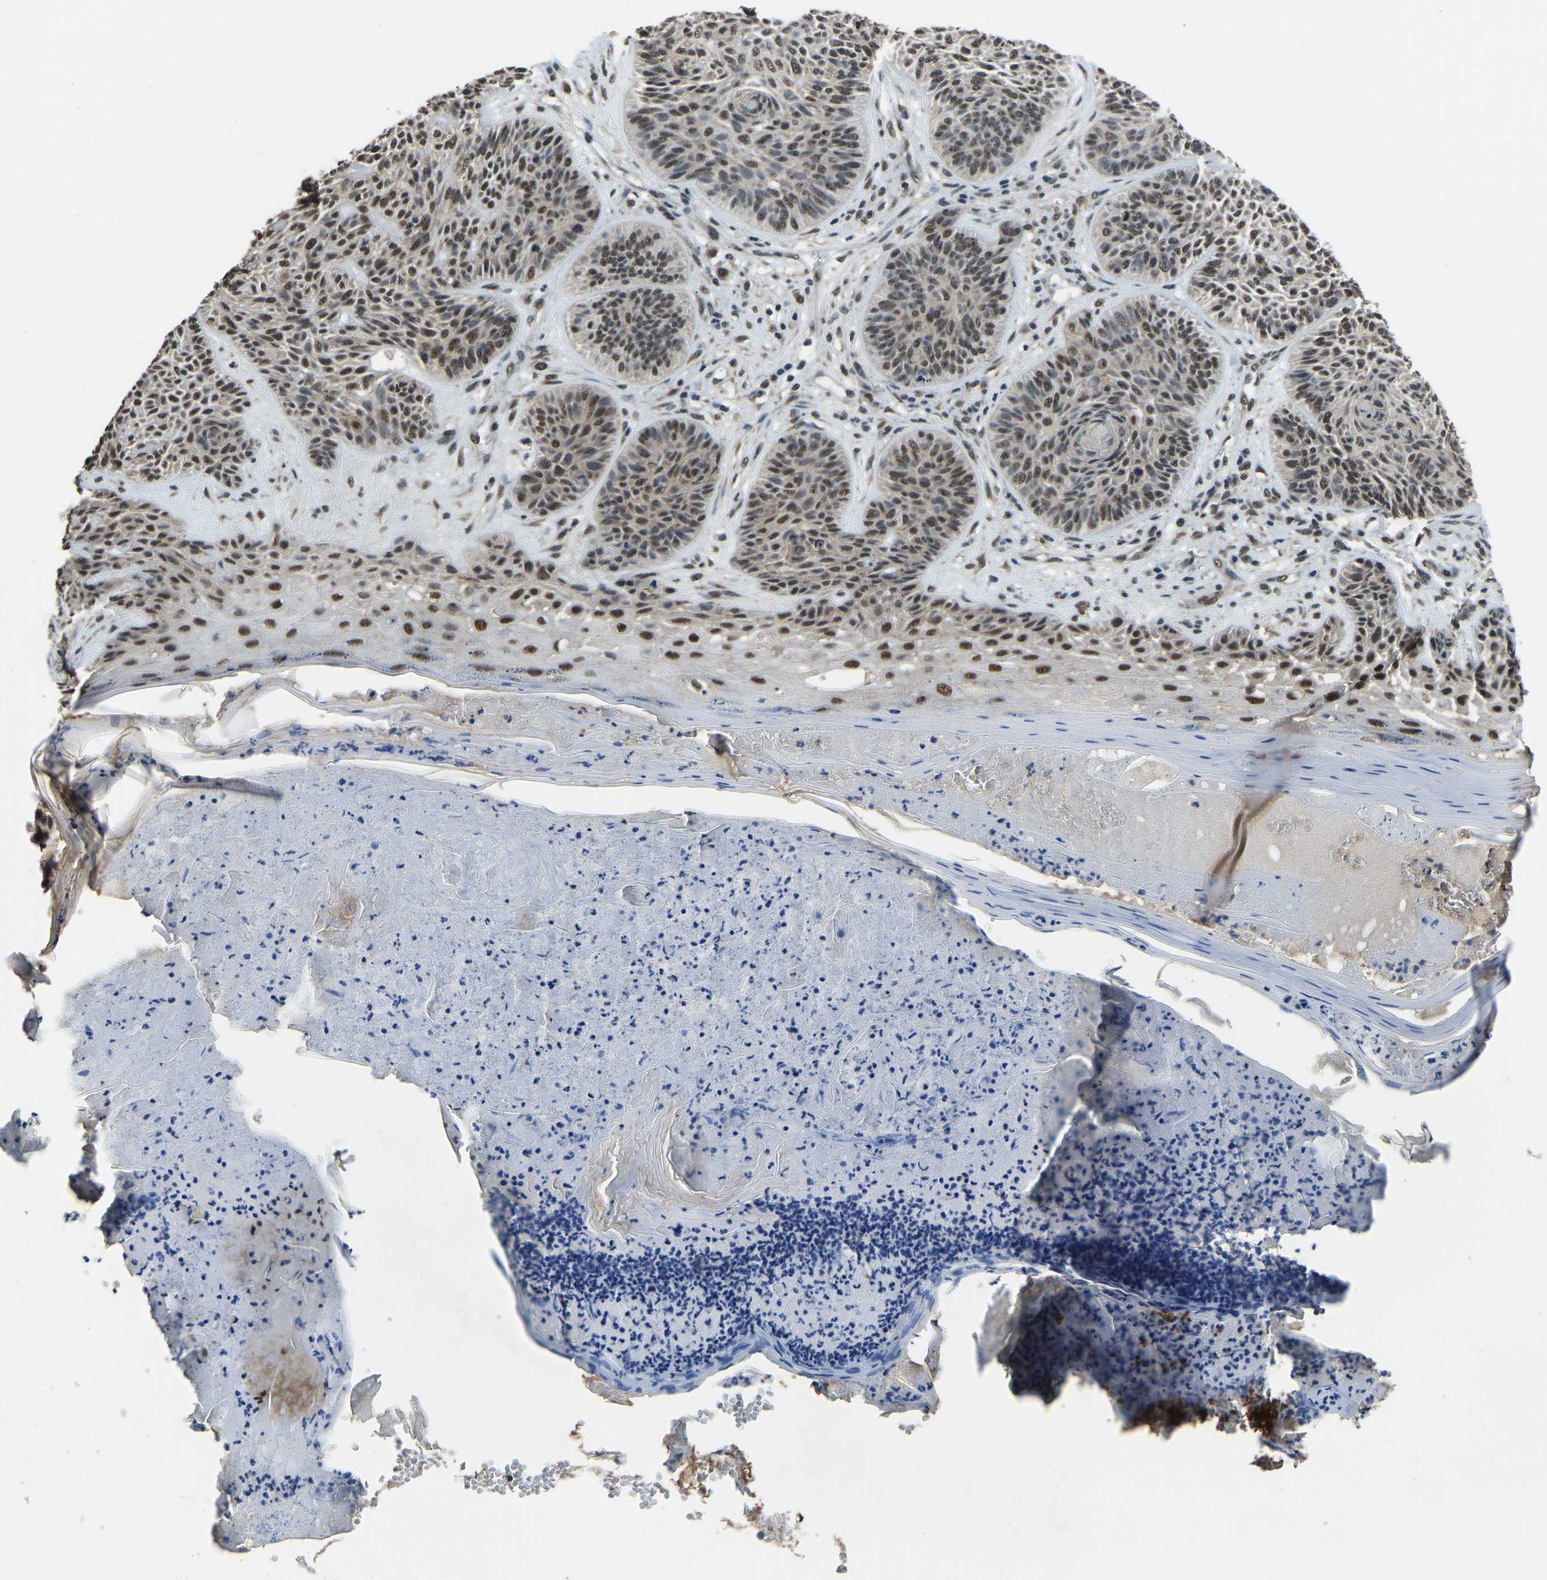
{"staining": {"intensity": "moderate", "quantity": ">75%", "location": "nuclear"}, "tissue": "skin cancer", "cell_type": "Tumor cells", "image_type": "cancer", "snomed": [{"axis": "morphology", "description": "Basal cell carcinoma"}, {"axis": "topography", "description": "Skin"}], "caption": "Skin cancer (basal cell carcinoma) stained for a protein displays moderate nuclear positivity in tumor cells.", "gene": "TOX4", "patient": {"sex": "male", "age": 55}}